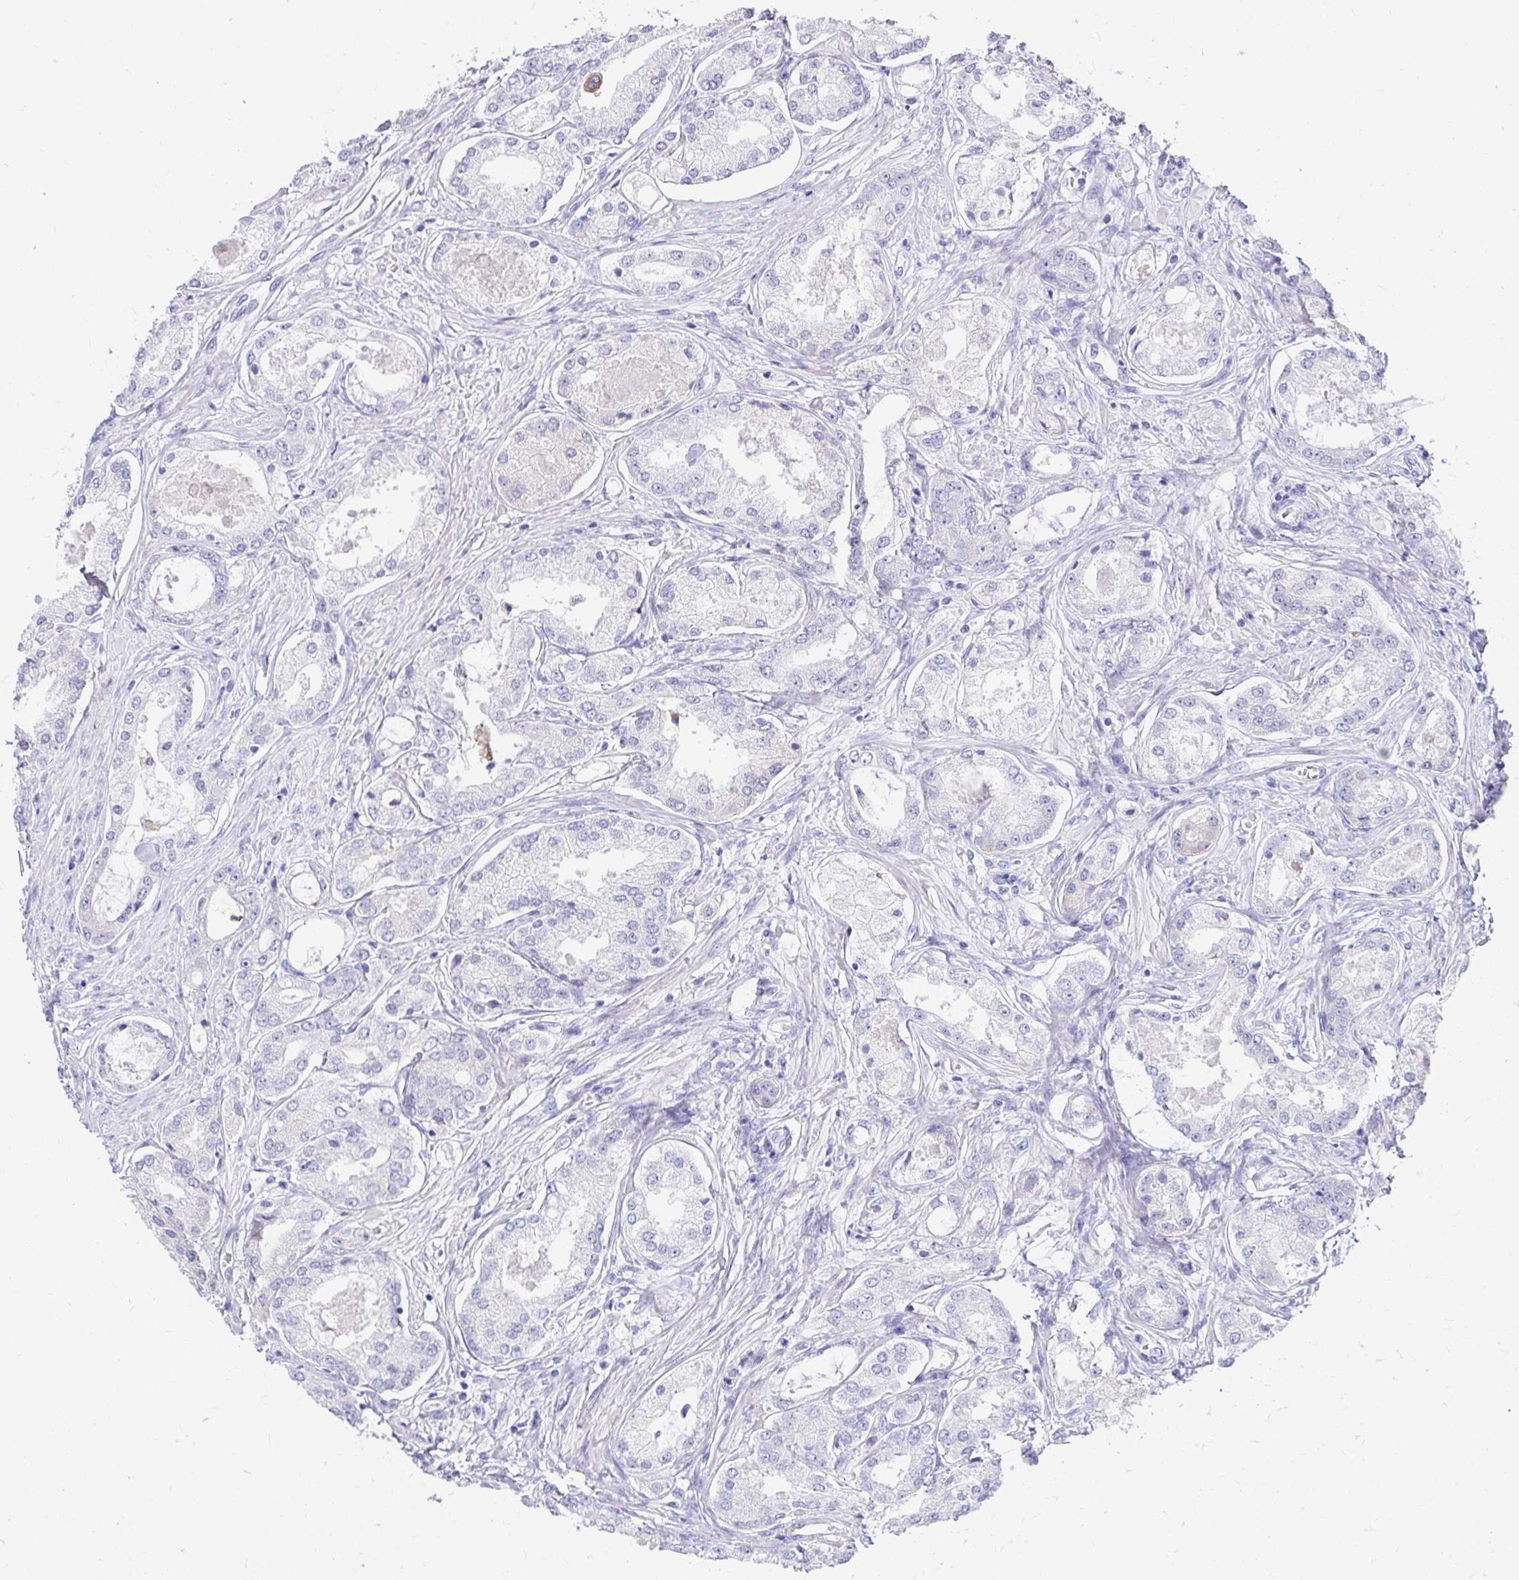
{"staining": {"intensity": "negative", "quantity": "none", "location": "none"}, "tissue": "prostate cancer", "cell_type": "Tumor cells", "image_type": "cancer", "snomed": [{"axis": "morphology", "description": "Adenocarcinoma, Low grade"}, {"axis": "topography", "description": "Prostate"}], "caption": "This is an immunohistochemistry (IHC) micrograph of prostate cancer. There is no positivity in tumor cells.", "gene": "ZPBP2", "patient": {"sex": "male", "age": 68}}